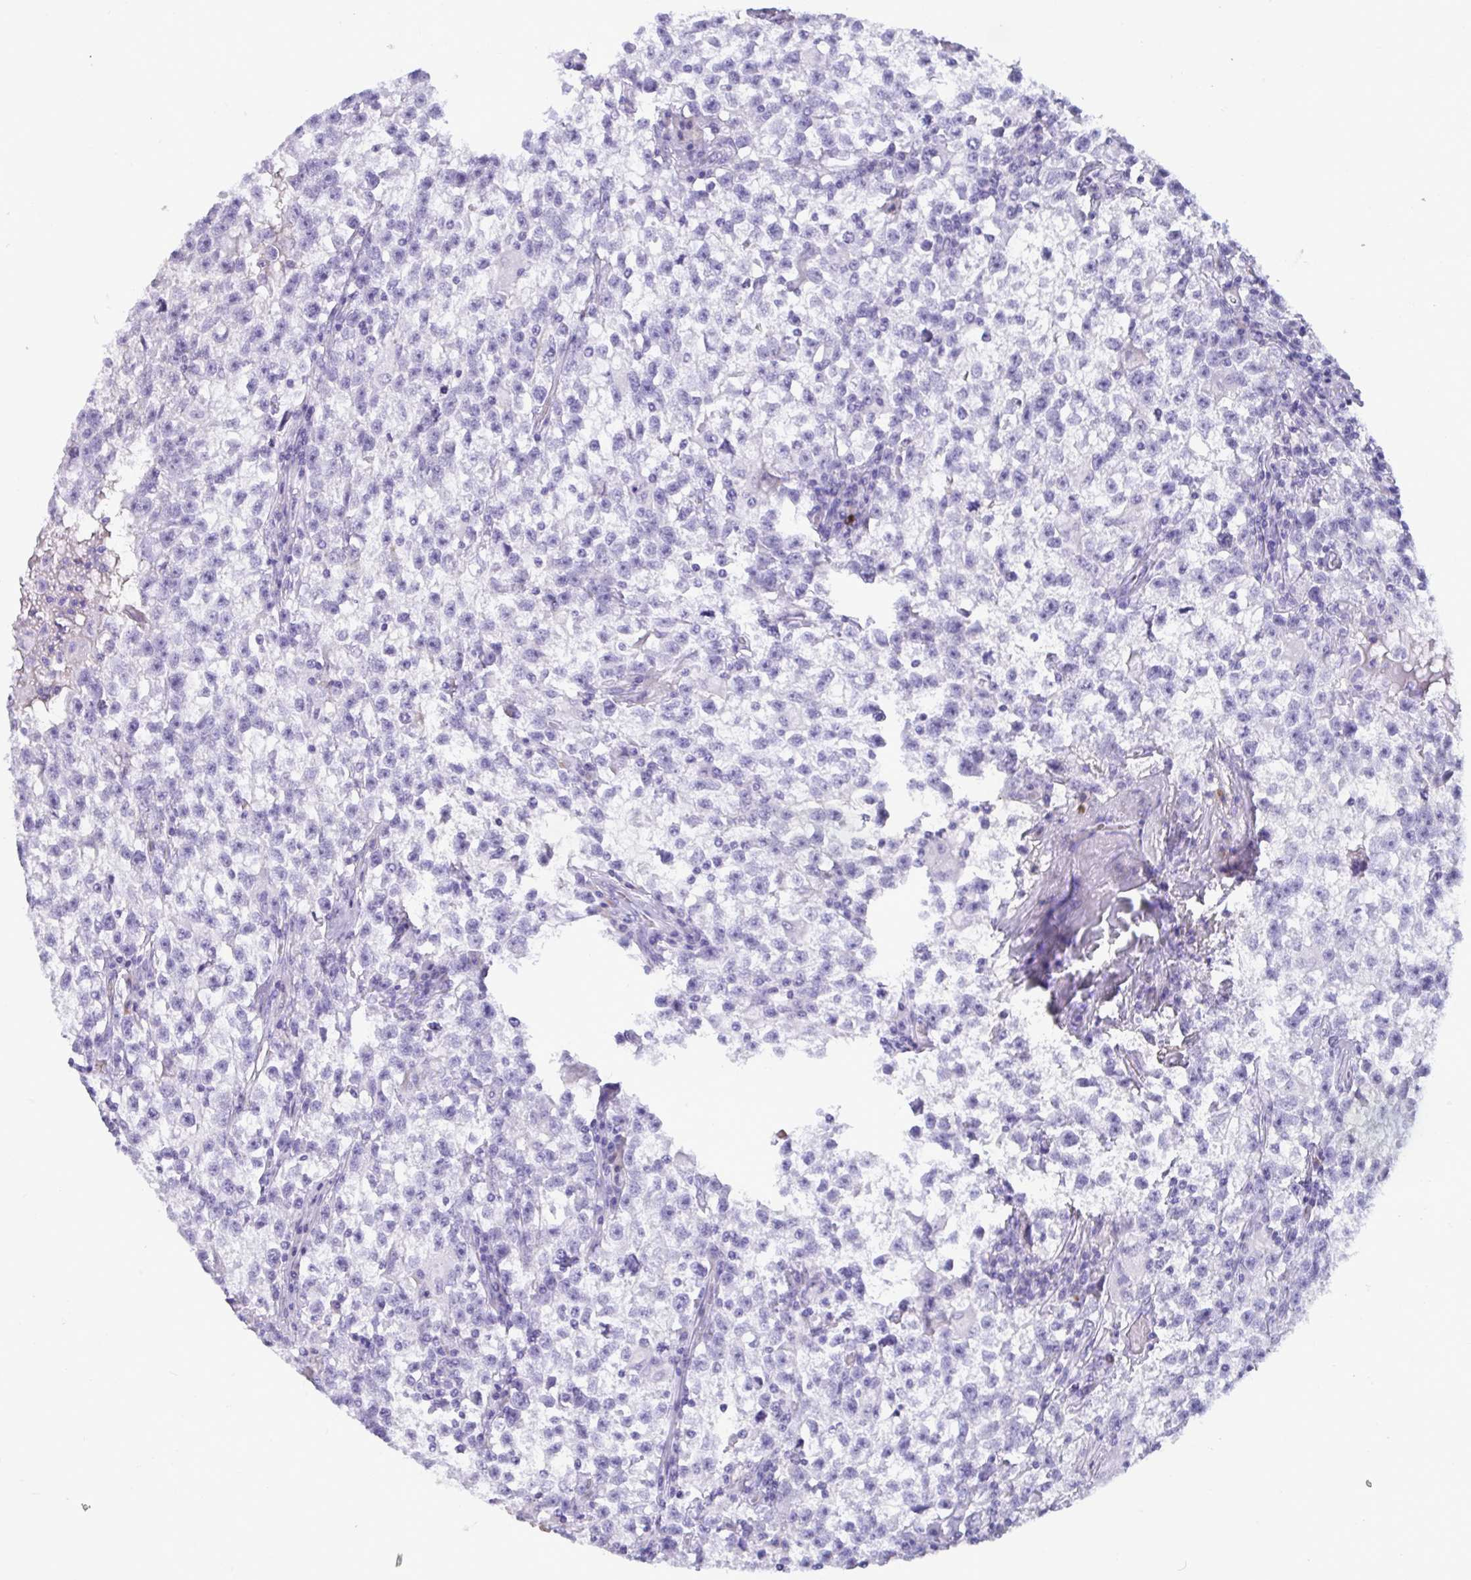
{"staining": {"intensity": "negative", "quantity": "none", "location": "none"}, "tissue": "testis cancer", "cell_type": "Tumor cells", "image_type": "cancer", "snomed": [{"axis": "morphology", "description": "Seminoma, NOS"}, {"axis": "topography", "description": "Testis"}], "caption": "This is an immunohistochemistry photomicrograph of testis seminoma. There is no staining in tumor cells.", "gene": "SLC2A1", "patient": {"sex": "male", "age": 31}}